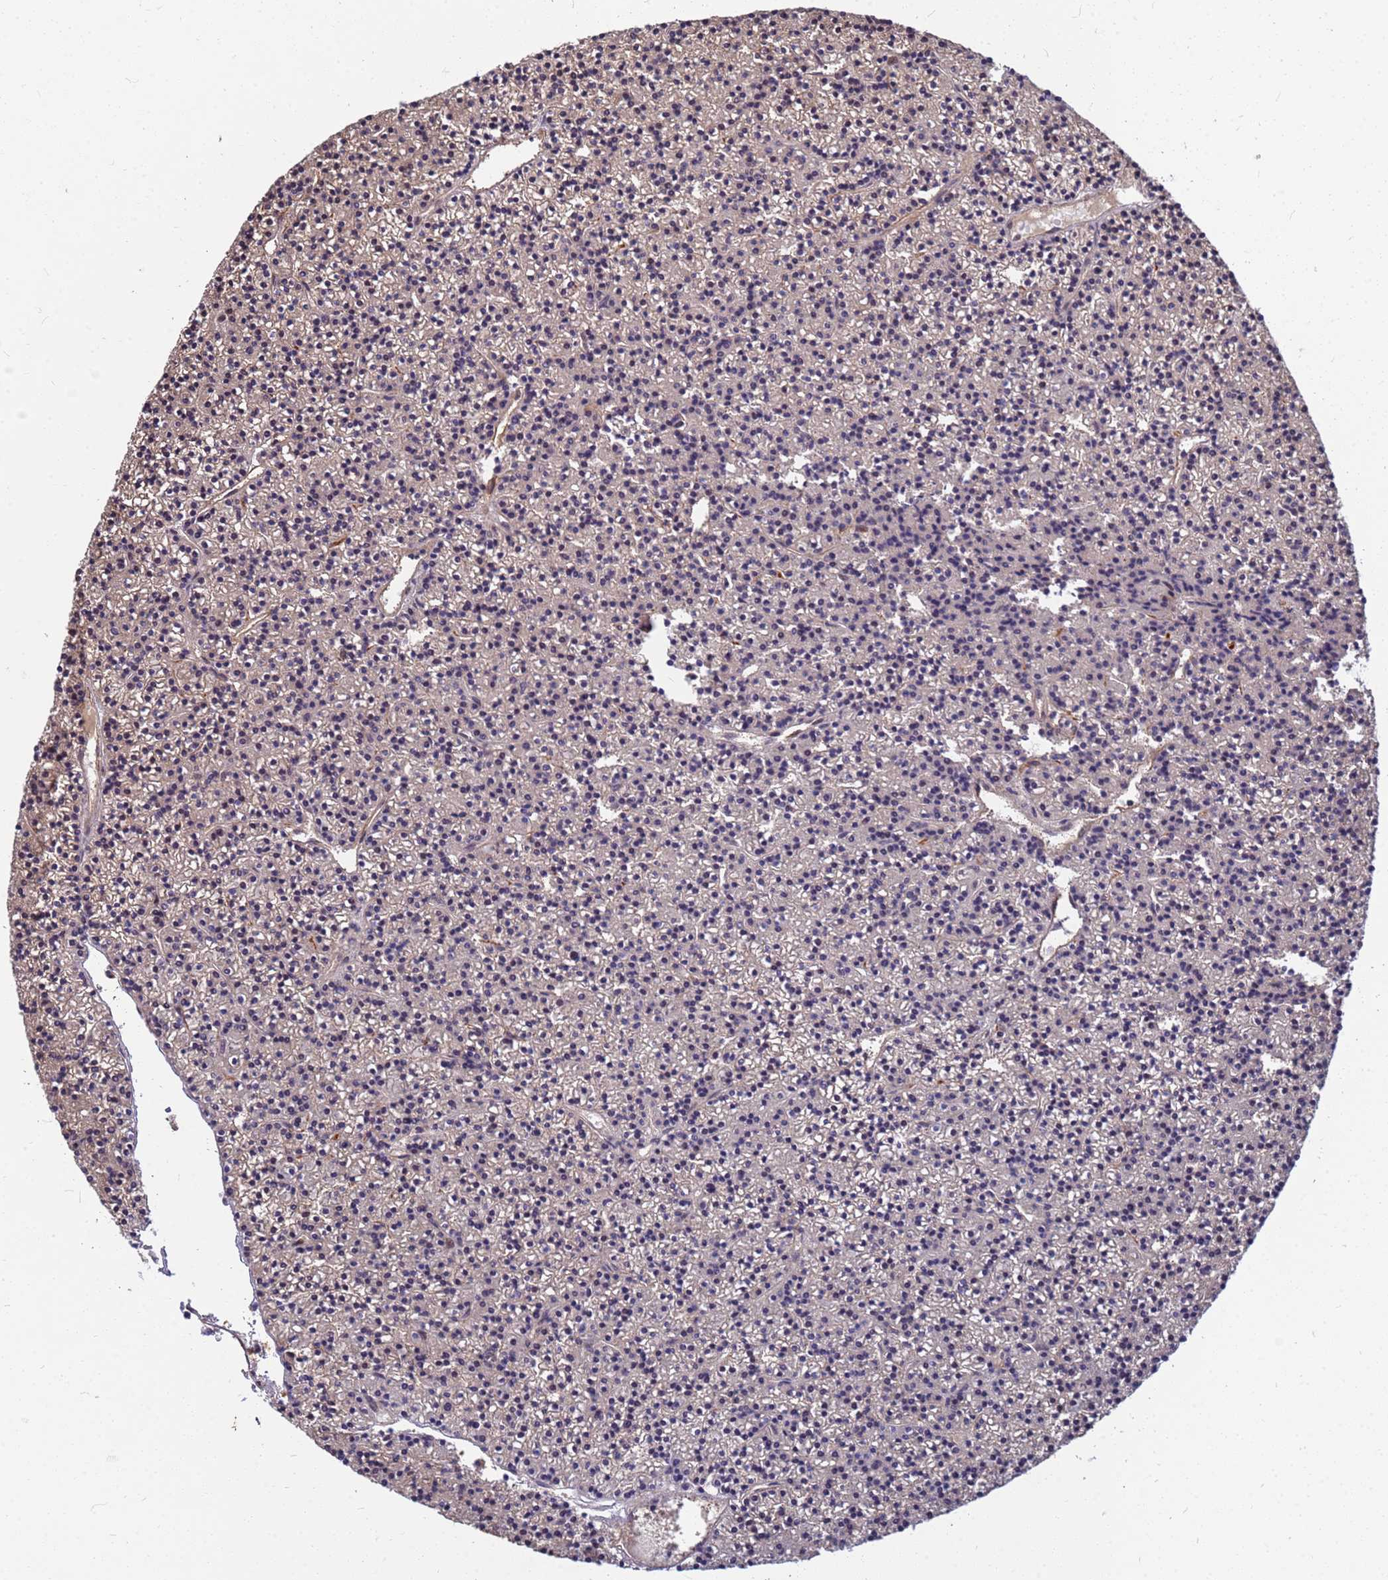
{"staining": {"intensity": "negative", "quantity": "none", "location": "none"}, "tissue": "parathyroid gland", "cell_type": "Glandular cells", "image_type": "normal", "snomed": [{"axis": "morphology", "description": "Normal tissue, NOS"}, {"axis": "topography", "description": "Parathyroid gland"}], "caption": "A photomicrograph of human parathyroid gland is negative for staining in glandular cells.", "gene": "DUS4L", "patient": {"sex": "female", "age": 45}}